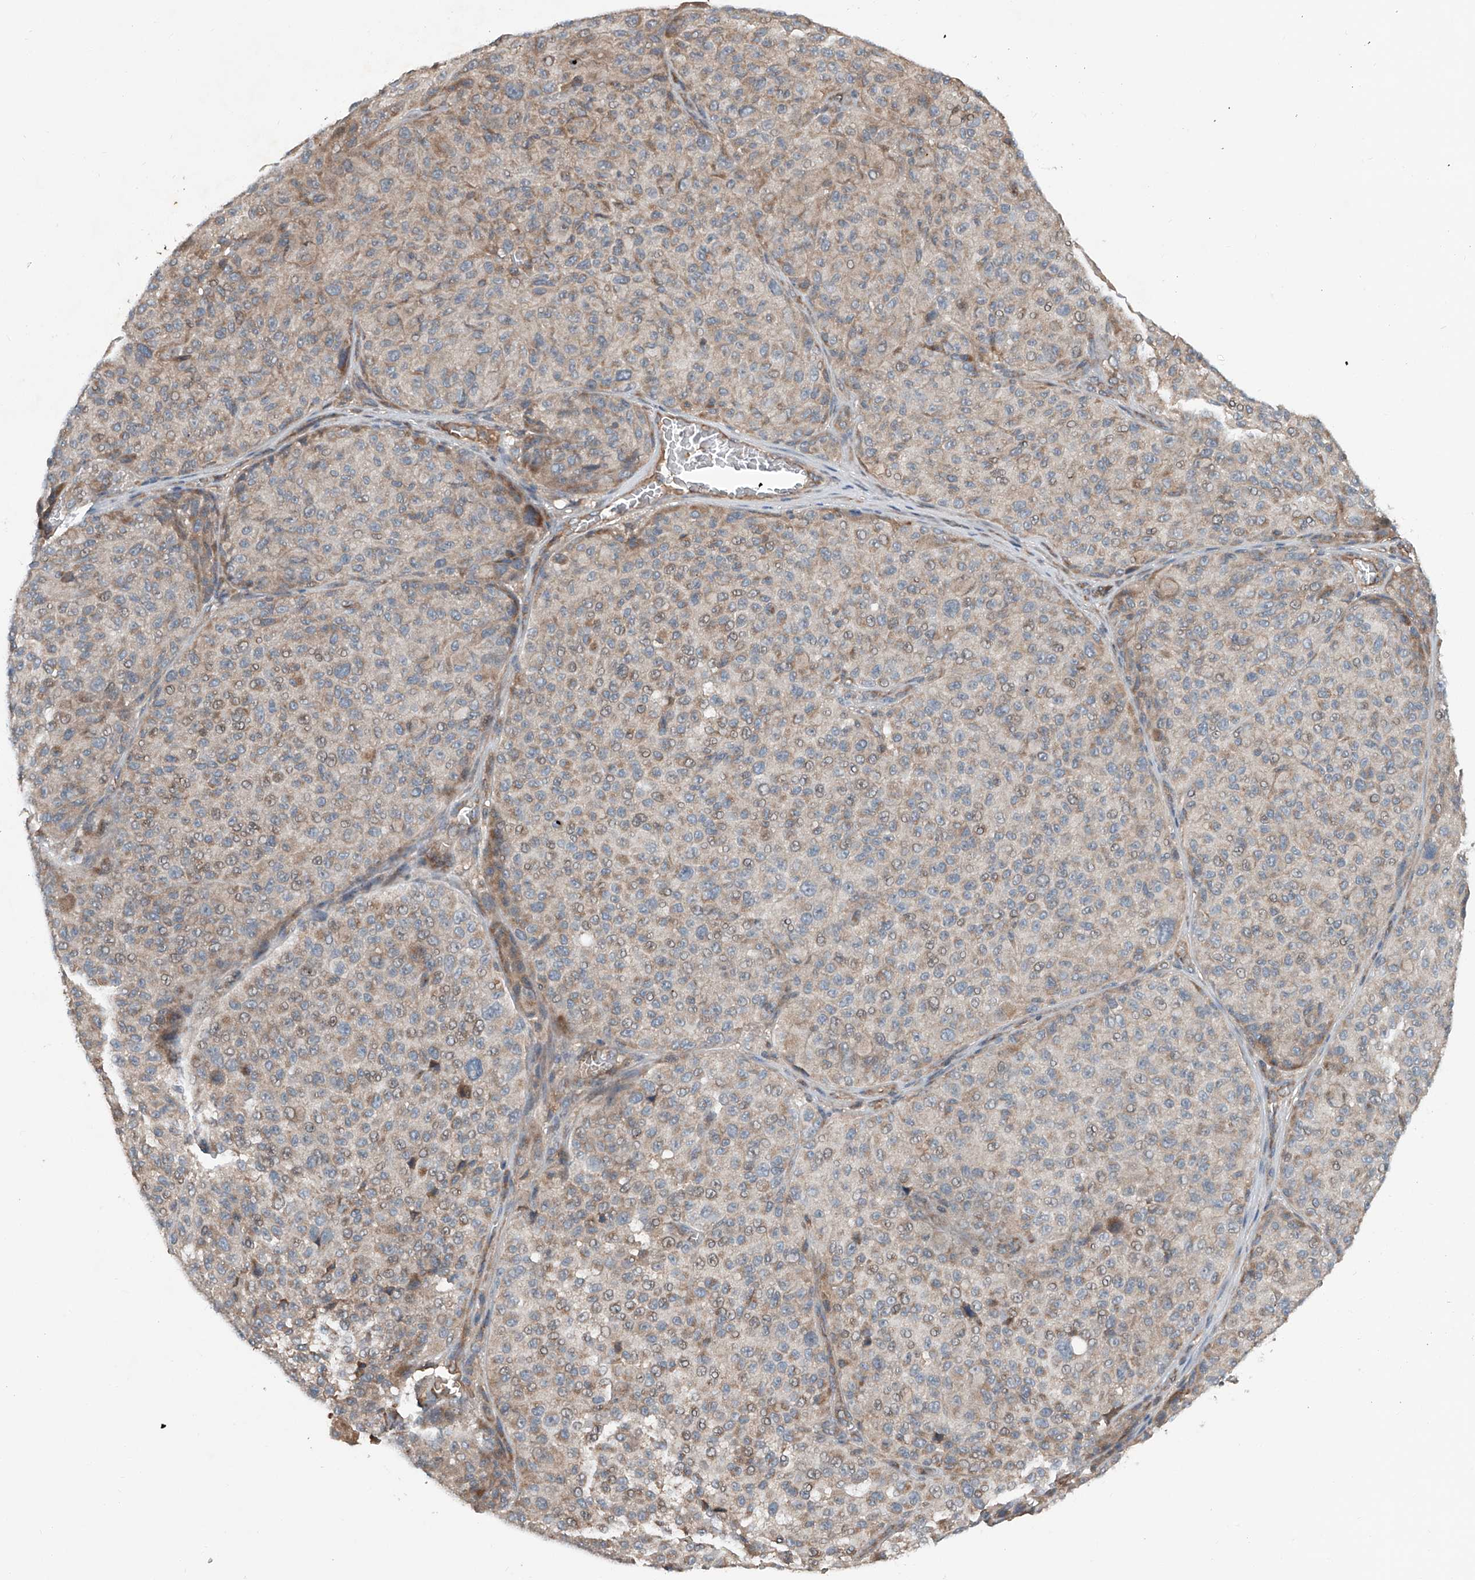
{"staining": {"intensity": "weak", "quantity": "25%-75%", "location": "cytoplasmic/membranous"}, "tissue": "melanoma", "cell_type": "Tumor cells", "image_type": "cancer", "snomed": [{"axis": "morphology", "description": "Malignant melanoma, NOS"}, {"axis": "topography", "description": "Skin"}], "caption": "Melanoma stained with DAB (3,3'-diaminobenzidine) immunohistochemistry (IHC) demonstrates low levels of weak cytoplasmic/membranous staining in about 25%-75% of tumor cells. Nuclei are stained in blue.", "gene": "ADAM23", "patient": {"sex": "male", "age": 83}}